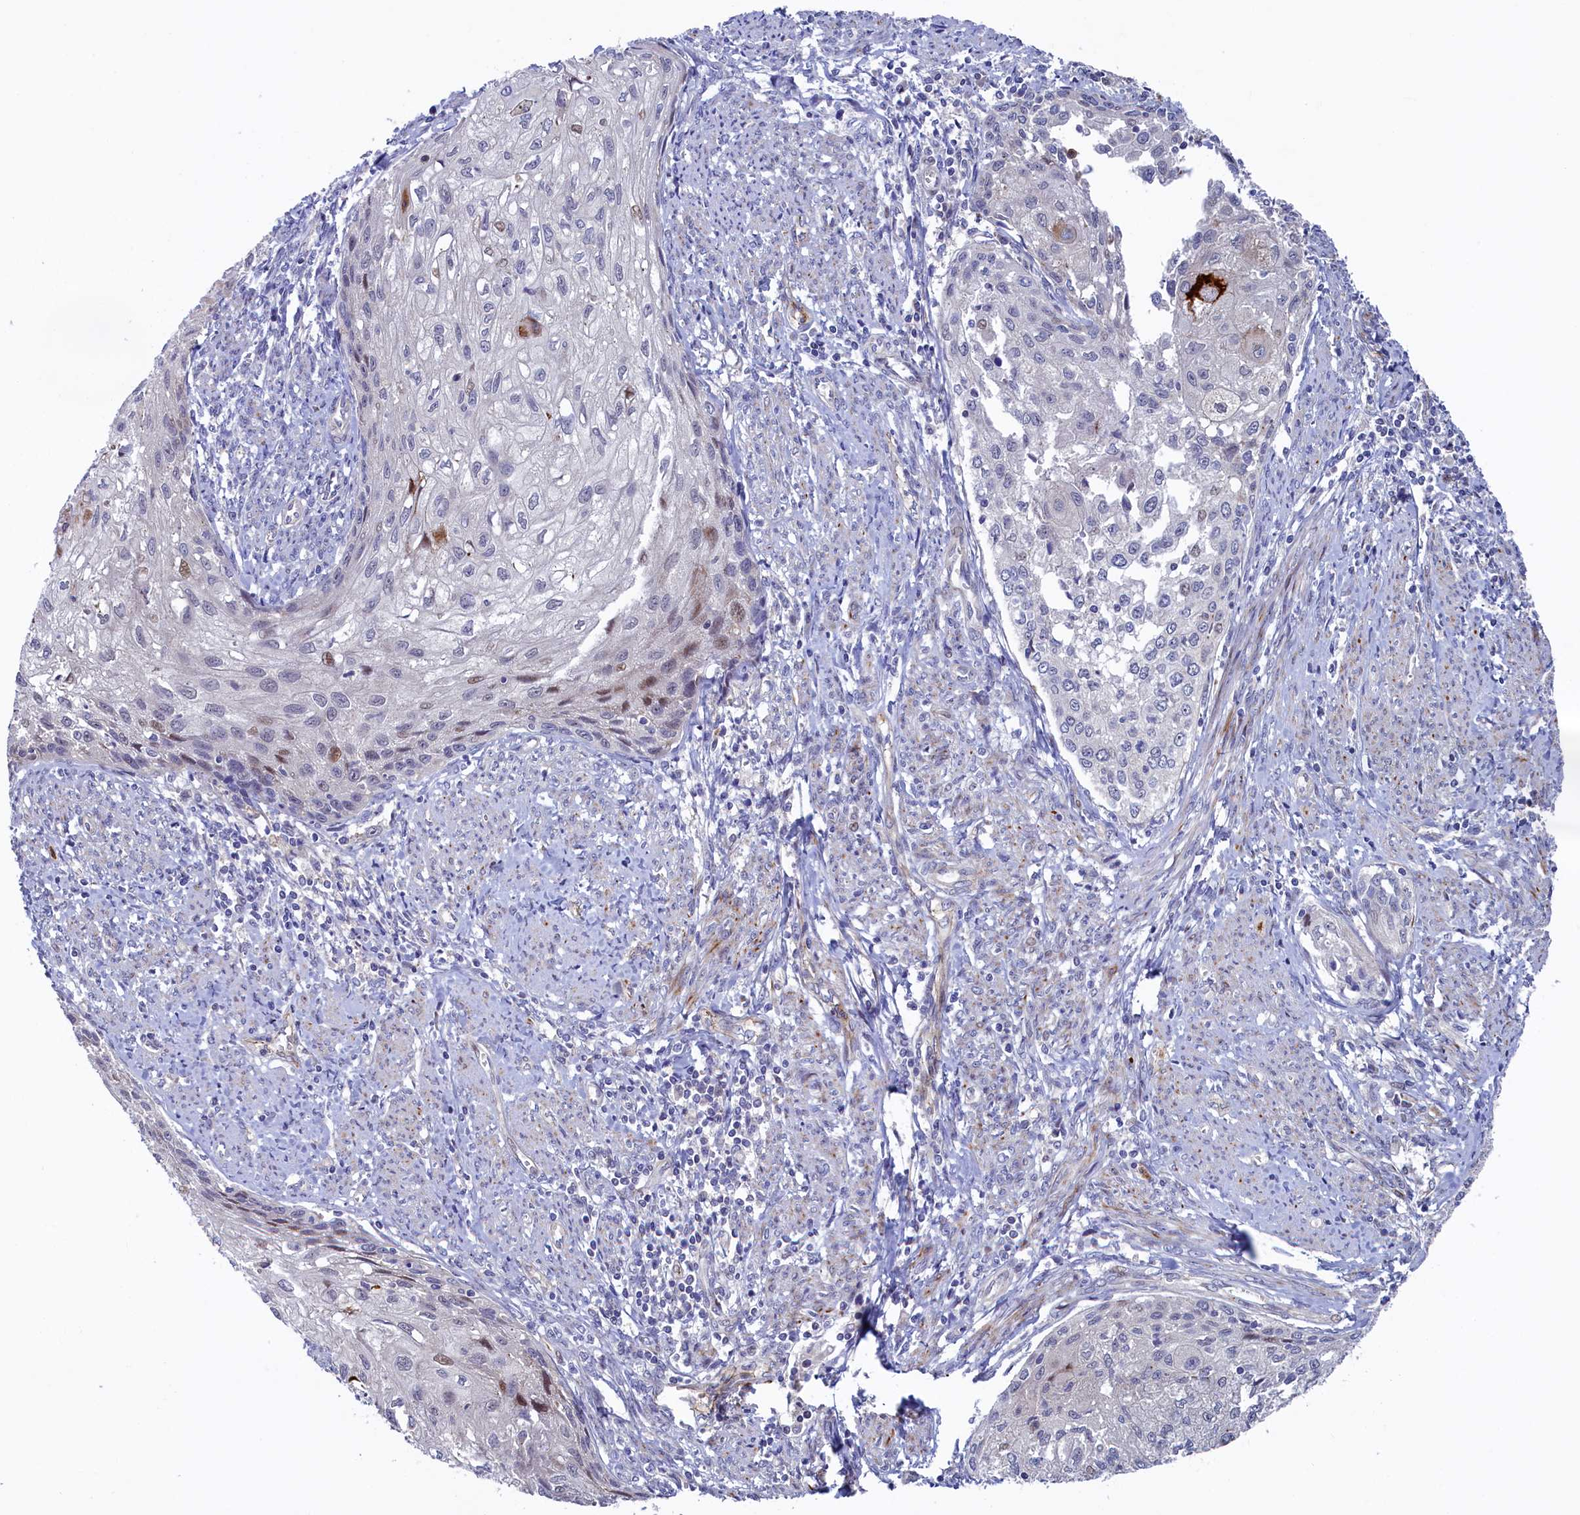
{"staining": {"intensity": "negative", "quantity": "none", "location": "none"}, "tissue": "cervical cancer", "cell_type": "Tumor cells", "image_type": "cancer", "snomed": [{"axis": "morphology", "description": "Squamous cell carcinoma, NOS"}, {"axis": "topography", "description": "Cervix"}], "caption": "An IHC micrograph of cervical cancer is shown. There is no staining in tumor cells of cervical cancer.", "gene": "PIK3C3", "patient": {"sex": "female", "age": 67}}